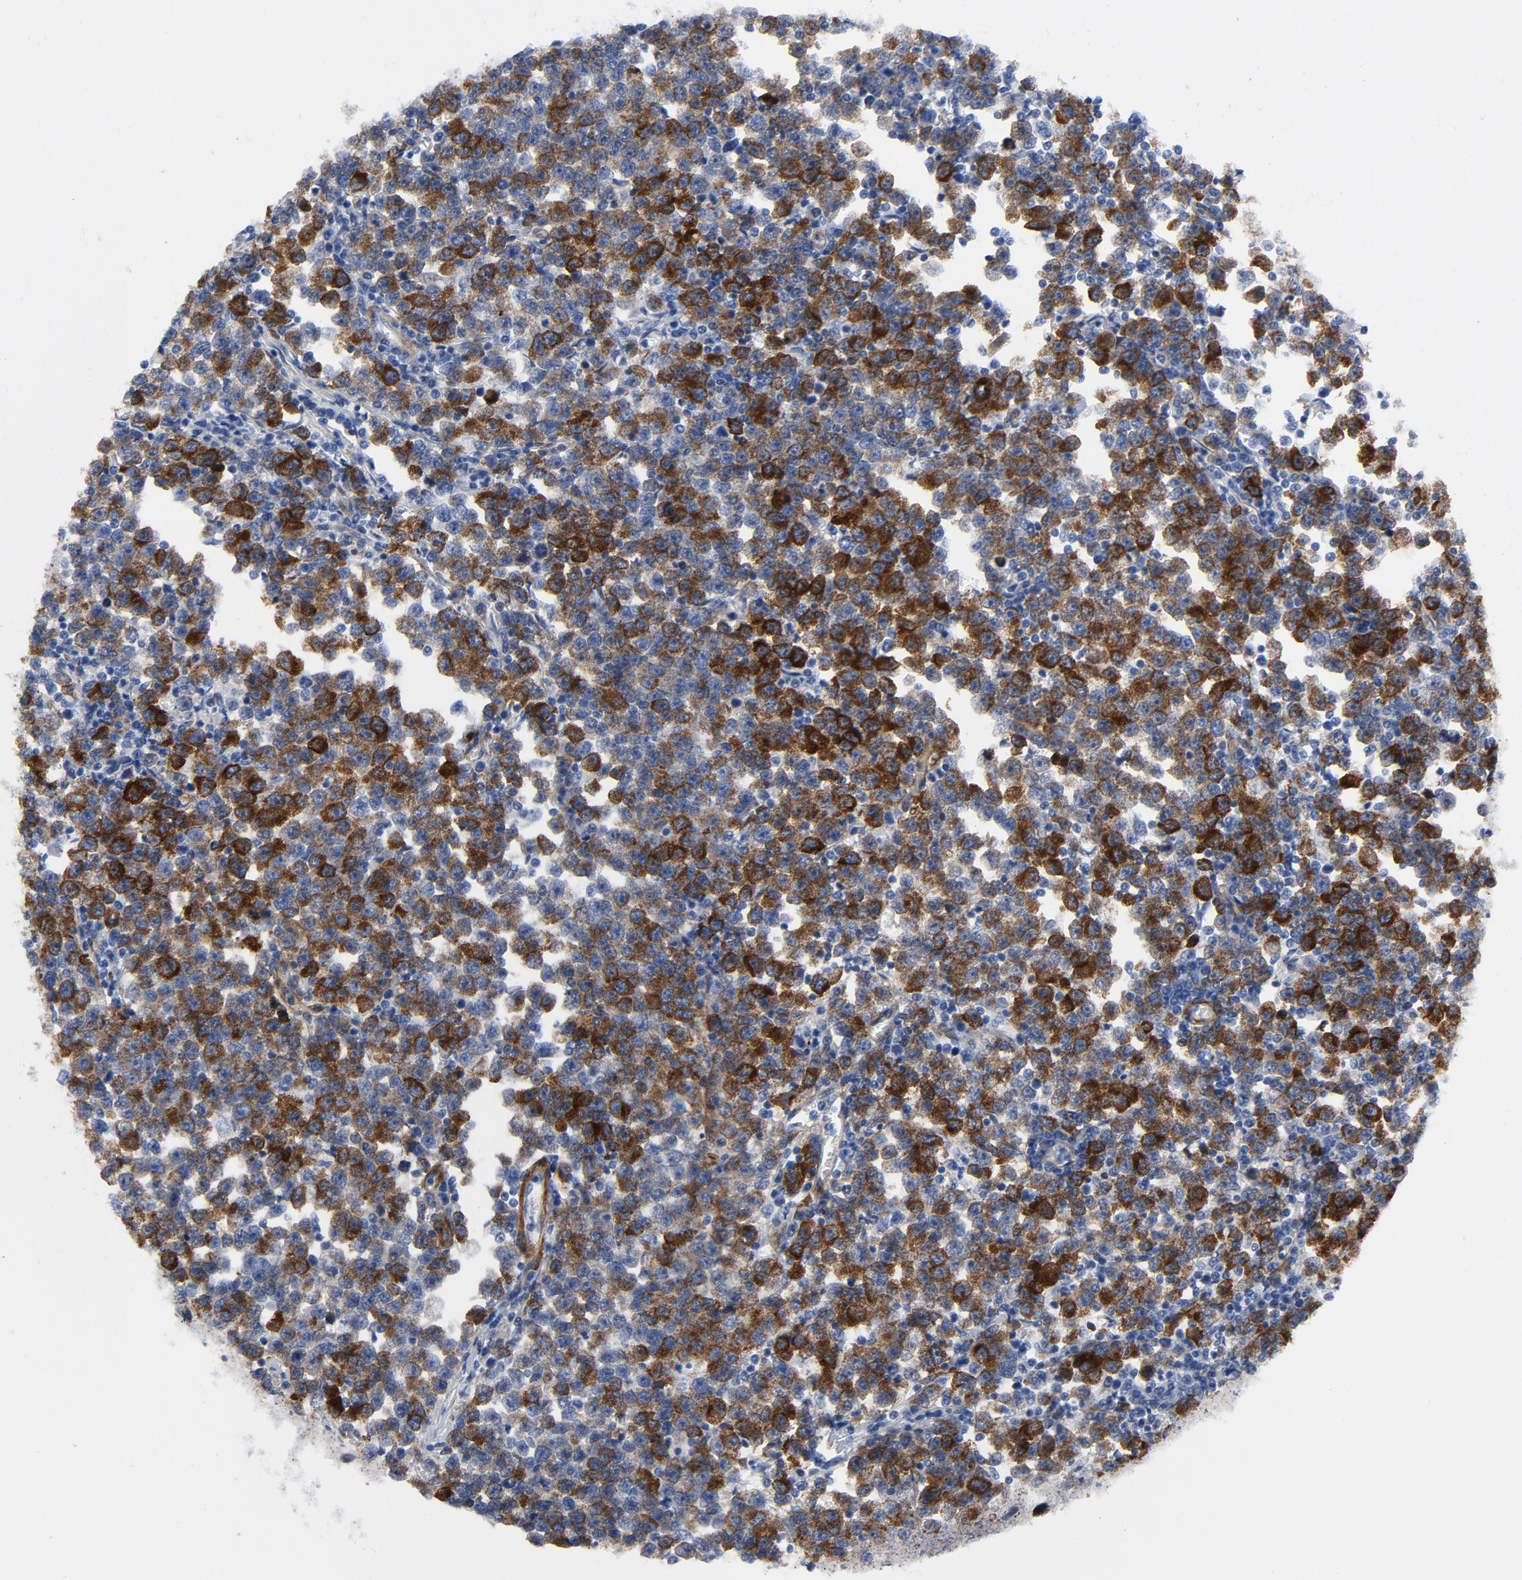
{"staining": {"intensity": "strong", "quantity": "25%-75%", "location": "cytoplasmic/membranous"}, "tissue": "testis cancer", "cell_type": "Tumor cells", "image_type": "cancer", "snomed": [{"axis": "morphology", "description": "Seminoma, NOS"}, {"axis": "topography", "description": "Testis"}], "caption": "A histopathology image of testis seminoma stained for a protein displays strong cytoplasmic/membranous brown staining in tumor cells.", "gene": "LAMC1", "patient": {"sex": "male", "age": 43}}